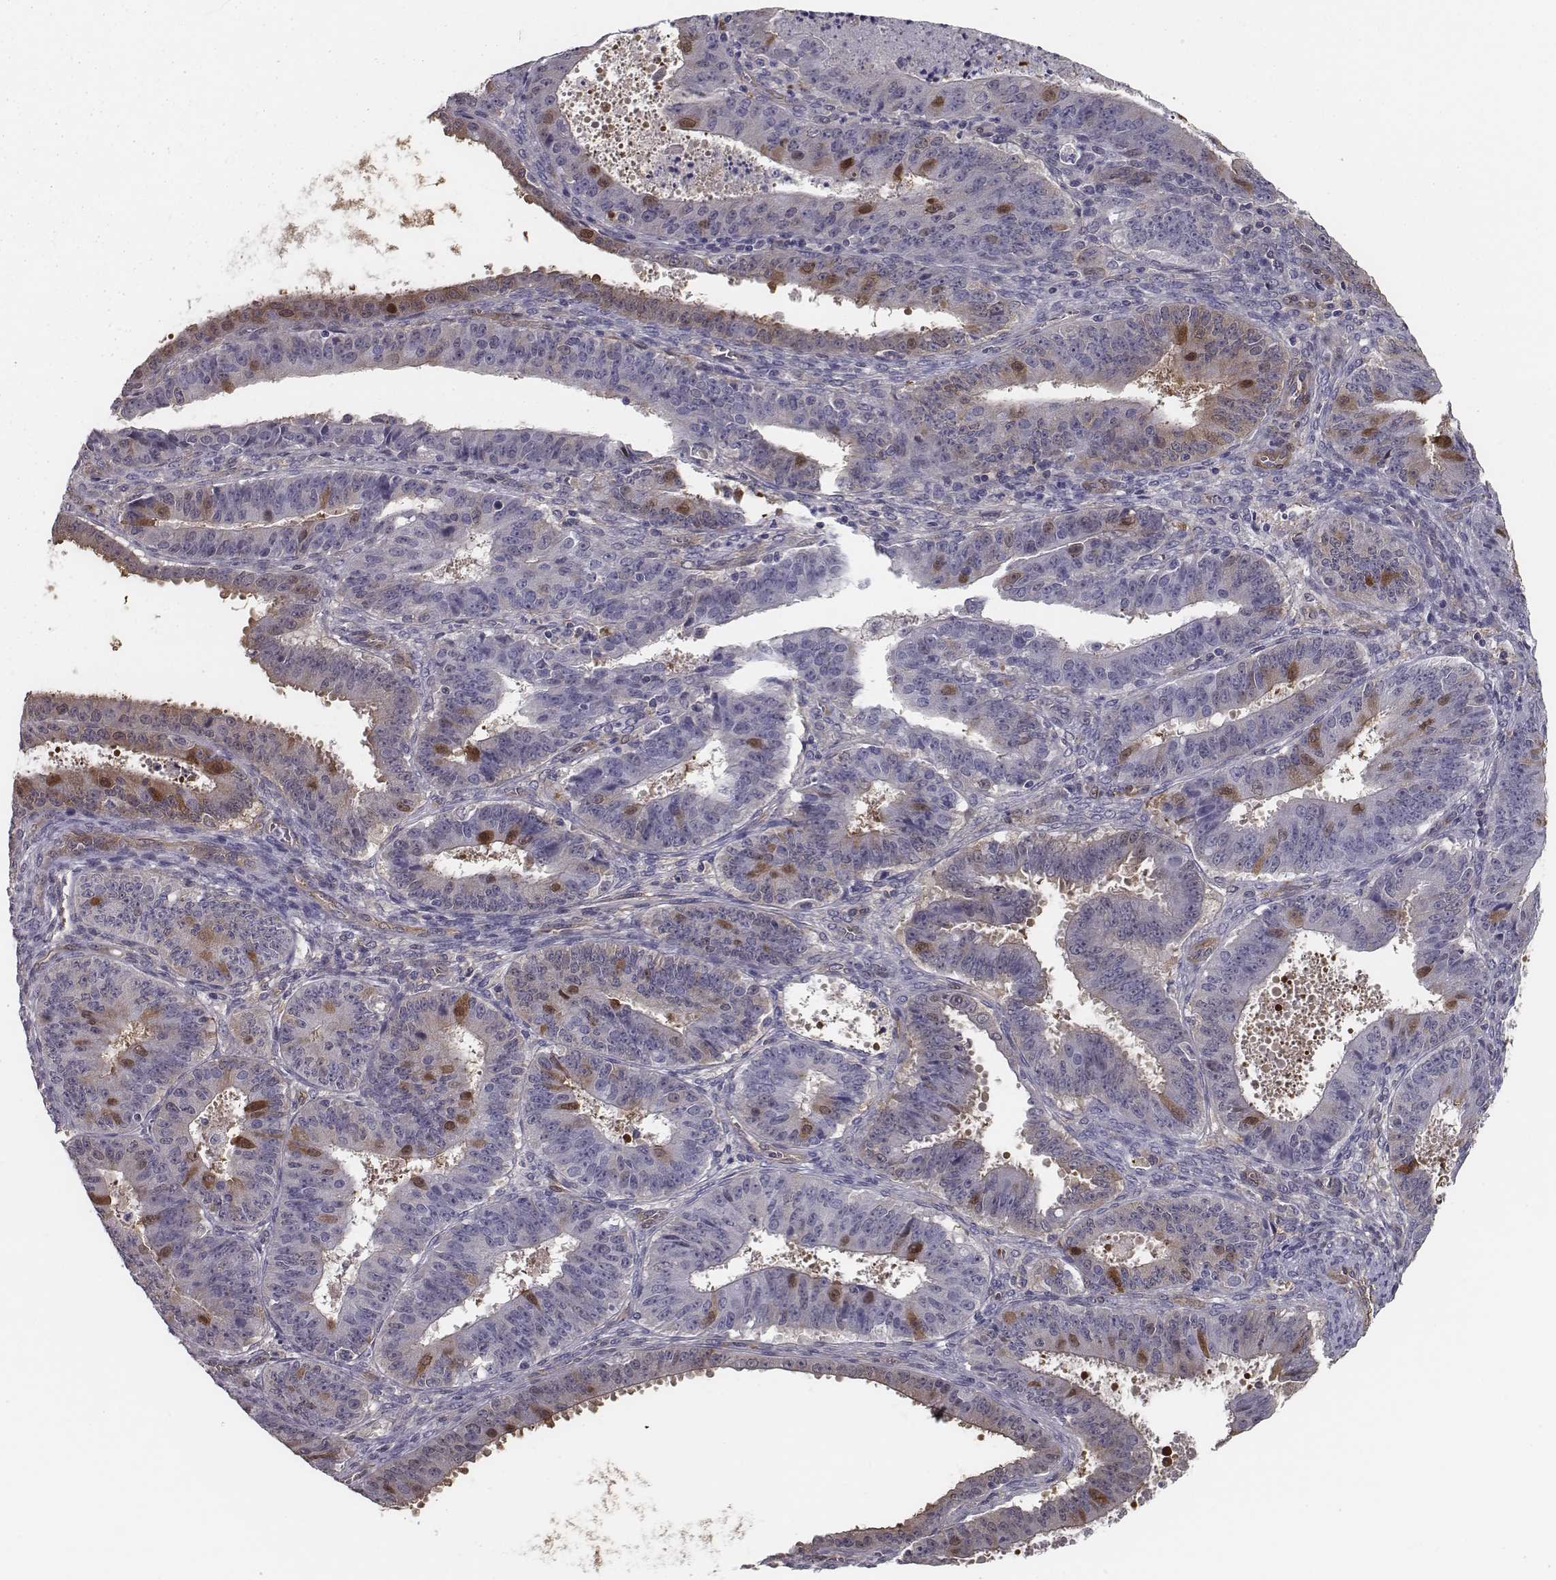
{"staining": {"intensity": "moderate", "quantity": "<25%", "location": "cytoplasmic/membranous,nuclear"}, "tissue": "ovarian cancer", "cell_type": "Tumor cells", "image_type": "cancer", "snomed": [{"axis": "morphology", "description": "Carcinoma, endometroid"}, {"axis": "topography", "description": "Ovary"}], "caption": "A micrograph of human ovarian endometroid carcinoma stained for a protein demonstrates moderate cytoplasmic/membranous and nuclear brown staining in tumor cells.", "gene": "ISYNA1", "patient": {"sex": "female", "age": 42}}